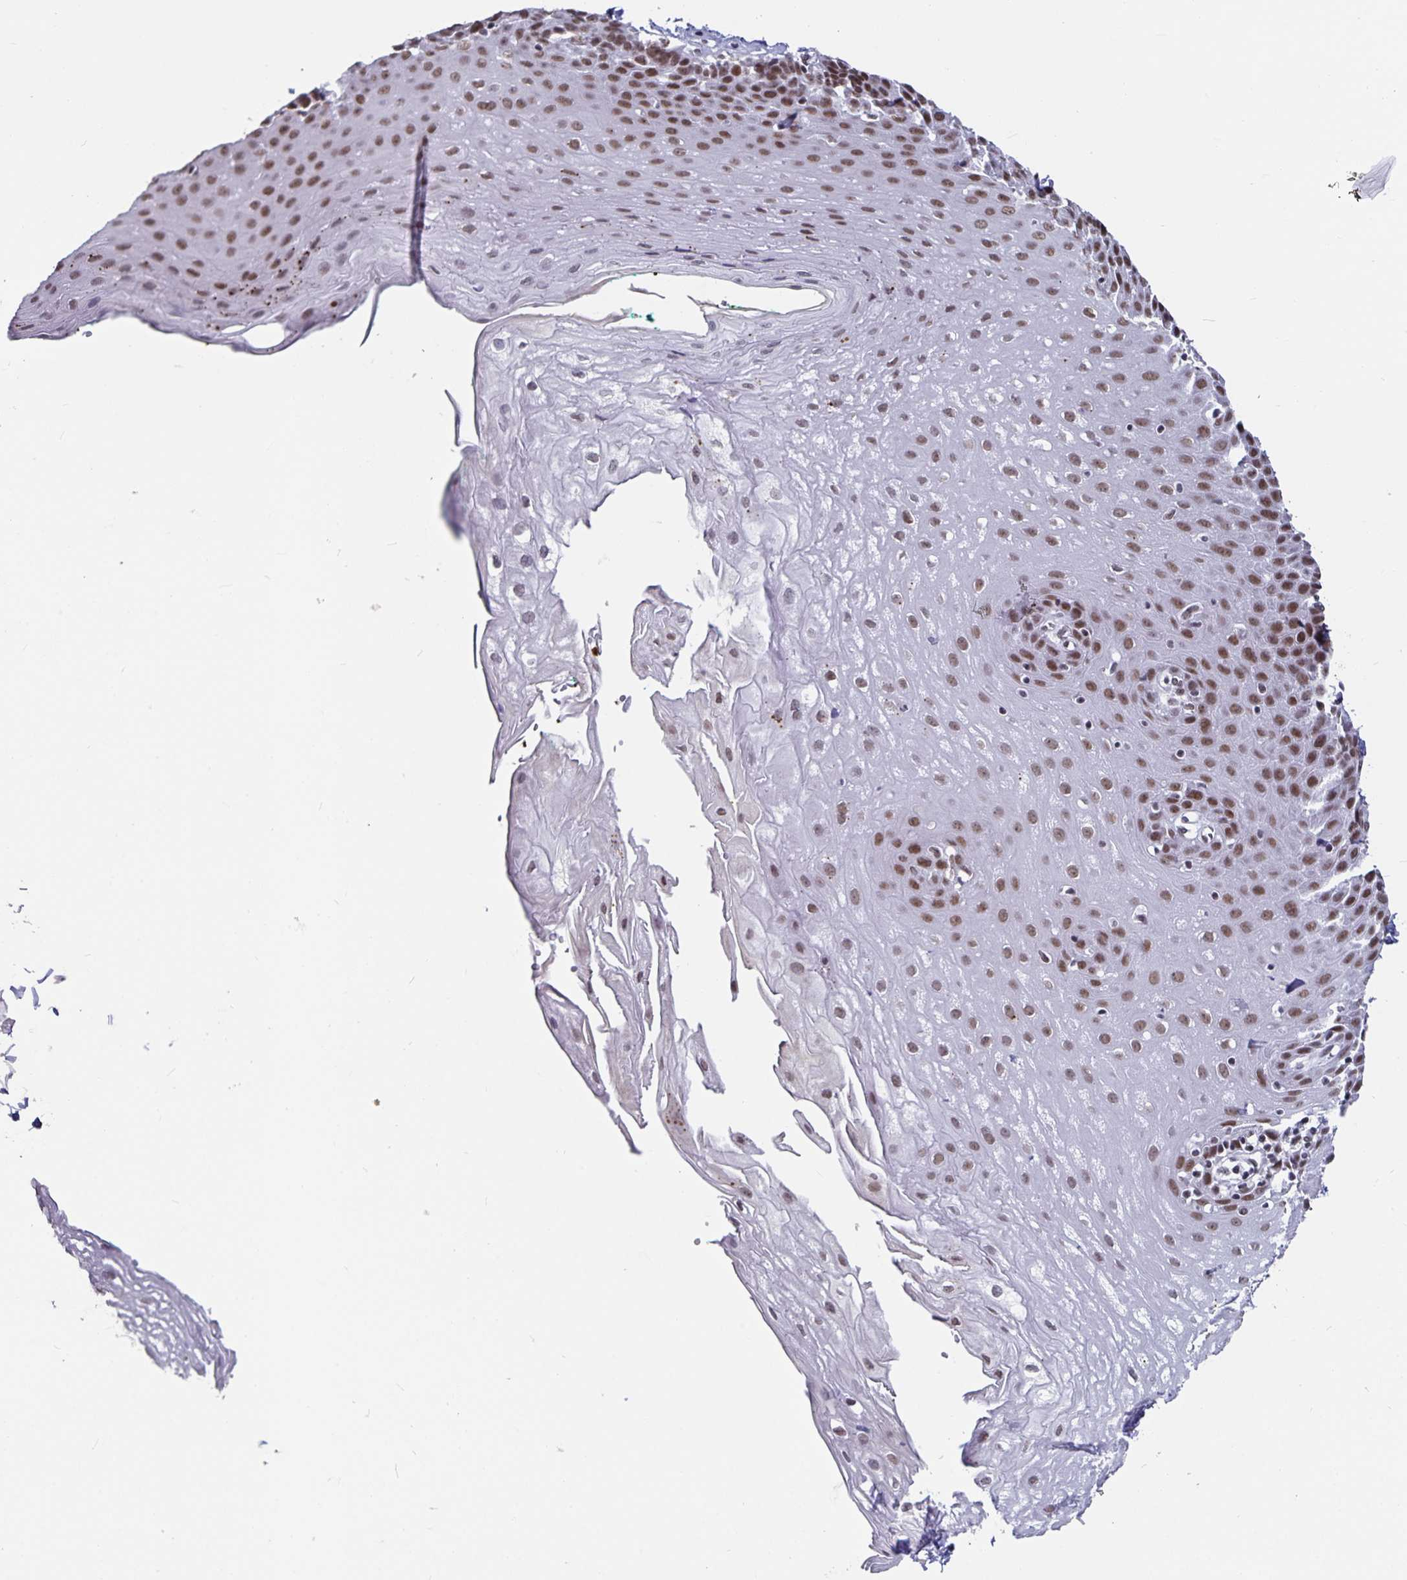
{"staining": {"intensity": "moderate", "quantity": ">75%", "location": "nuclear"}, "tissue": "esophagus", "cell_type": "Squamous epithelial cells", "image_type": "normal", "snomed": [{"axis": "morphology", "description": "Normal tissue, NOS"}, {"axis": "topography", "description": "Esophagus"}], "caption": "High-magnification brightfield microscopy of benign esophagus stained with DAB (brown) and counterstained with hematoxylin (blue). squamous epithelial cells exhibit moderate nuclear staining is identified in approximately>75% of cells.", "gene": "PBX2", "patient": {"sex": "female", "age": 81}}